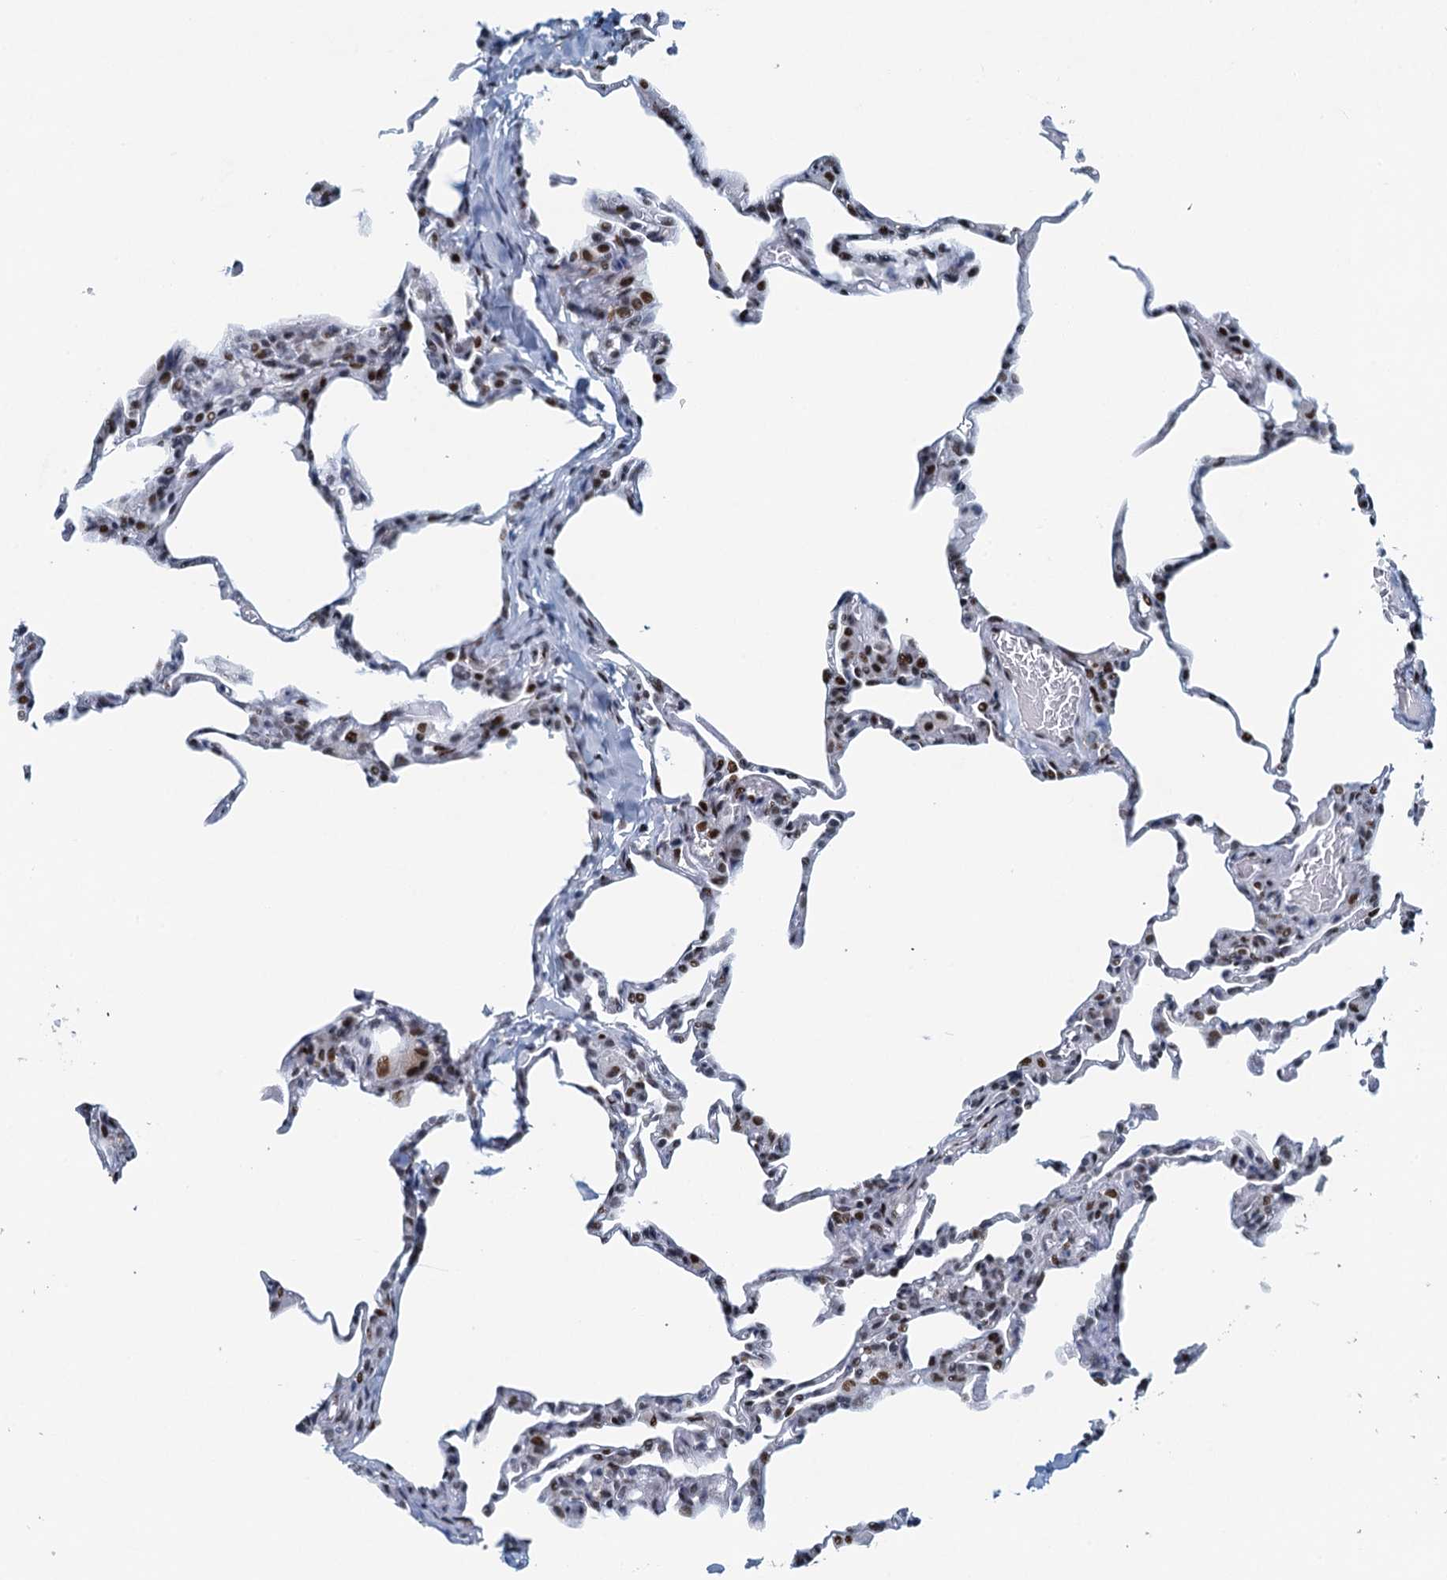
{"staining": {"intensity": "moderate", "quantity": "<25%", "location": "nuclear"}, "tissue": "lung", "cell_type": "Alveolar cells", "image_type": "normal", "snomed": [{"axis": "morphology", "description": "Normal tissue, NOS"}, {"axis": "topography", "description": "Lung"}], "caption": "Lung stained with IHC reveals moderate nuclear positivity in about <25% of alveolar cells.", "gene": "TTLL9", "patient": {"sex": "male", "age": 20}}